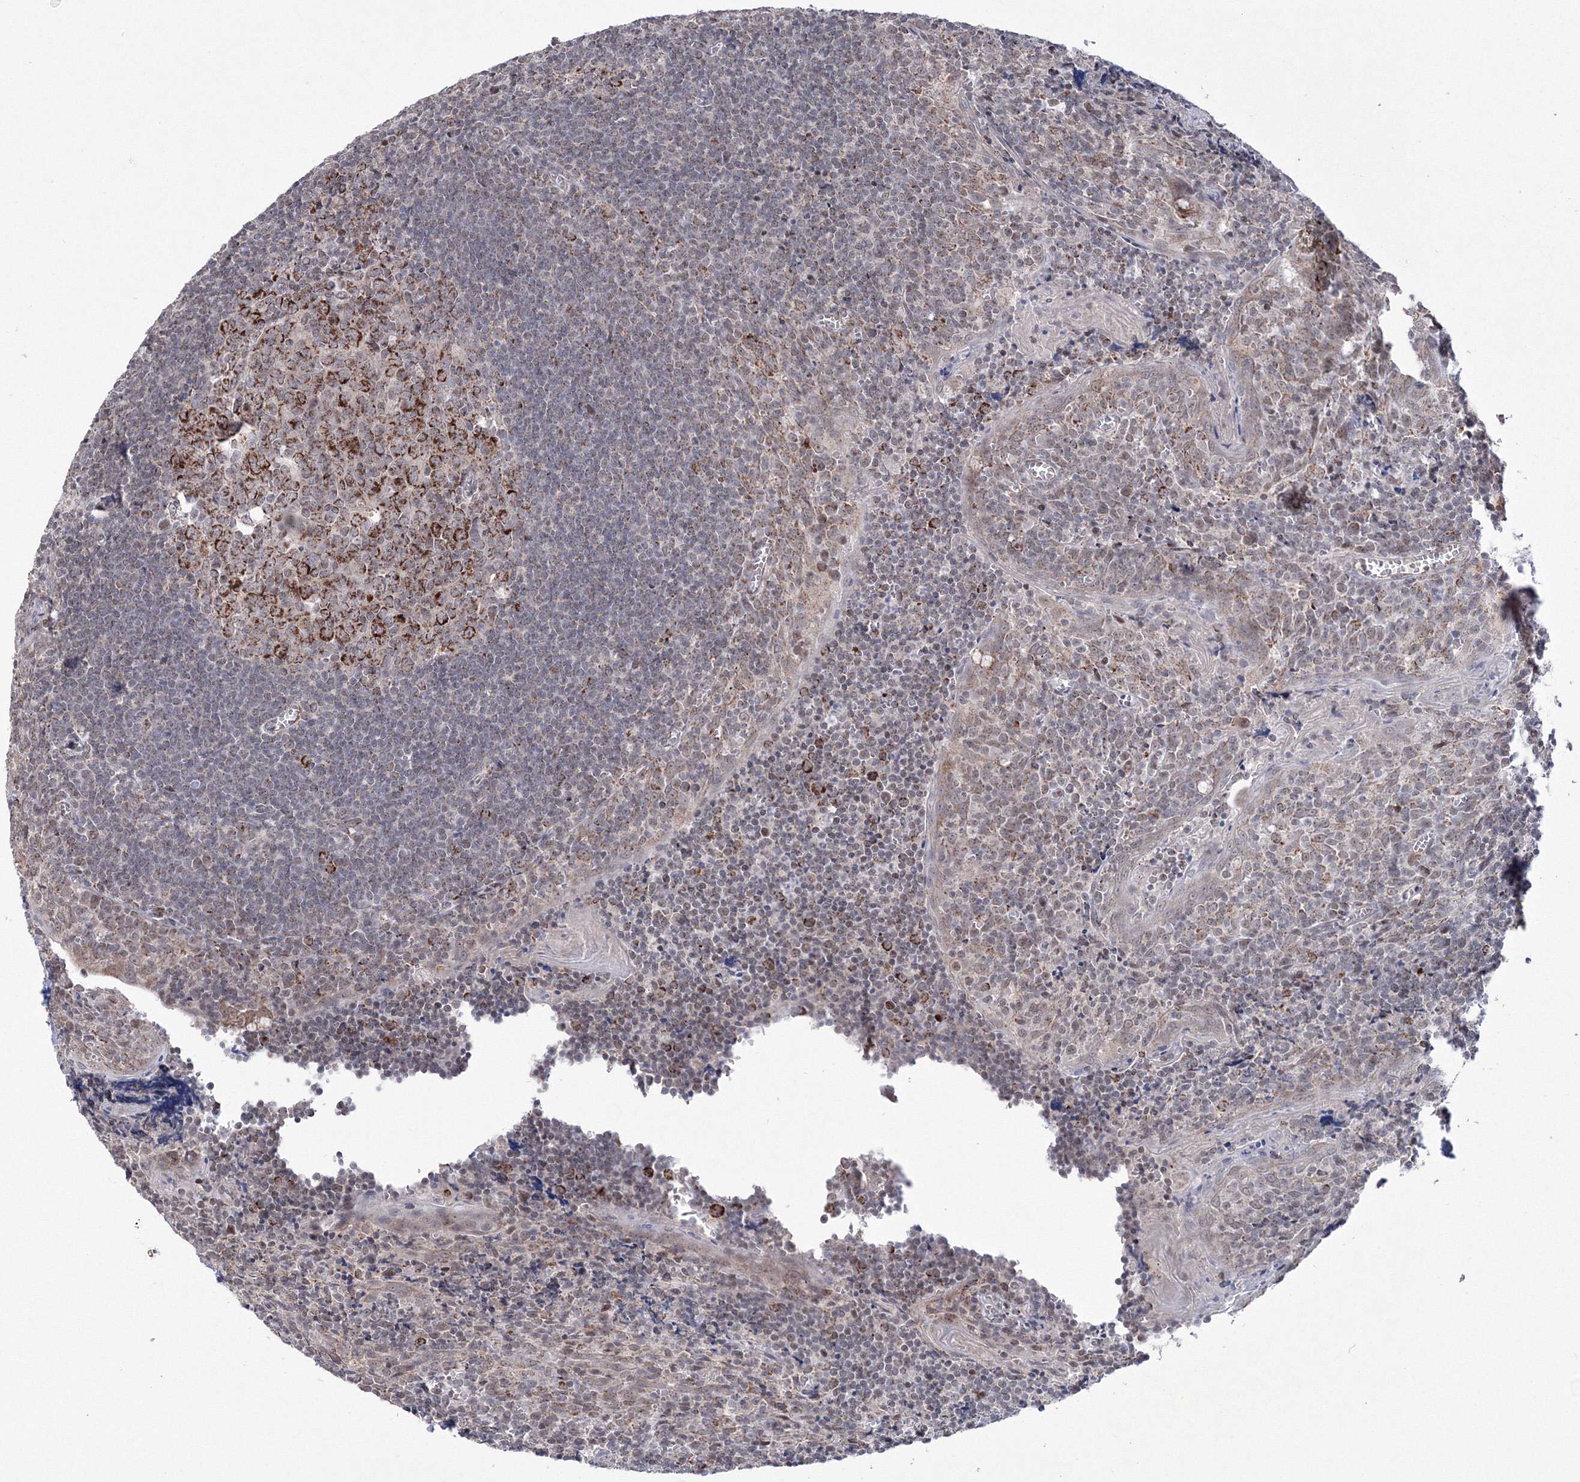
{"staining": {"intensity": "strong", "quantity": "25%-75%", "location": "cytoplasmic/membranous"}, "tissue": "tonsil", "cell_type": "Germinal center cells", "image_type": "normal", "snomed": [{"axis": "morphology", "description": "Normal tissue, NOS"}, {"axis": "topography", "description": "Tonsil"}], "caption": "The photomicrograph exhibits immunohistochemical staining of benign tonsil. There is strong cytoplasmic/membranous positivity is appreciated in approximately 25%-75% of germinal center cells.", "gene": "GRSF1", "patient": {"sex": "male", "age": 27}}